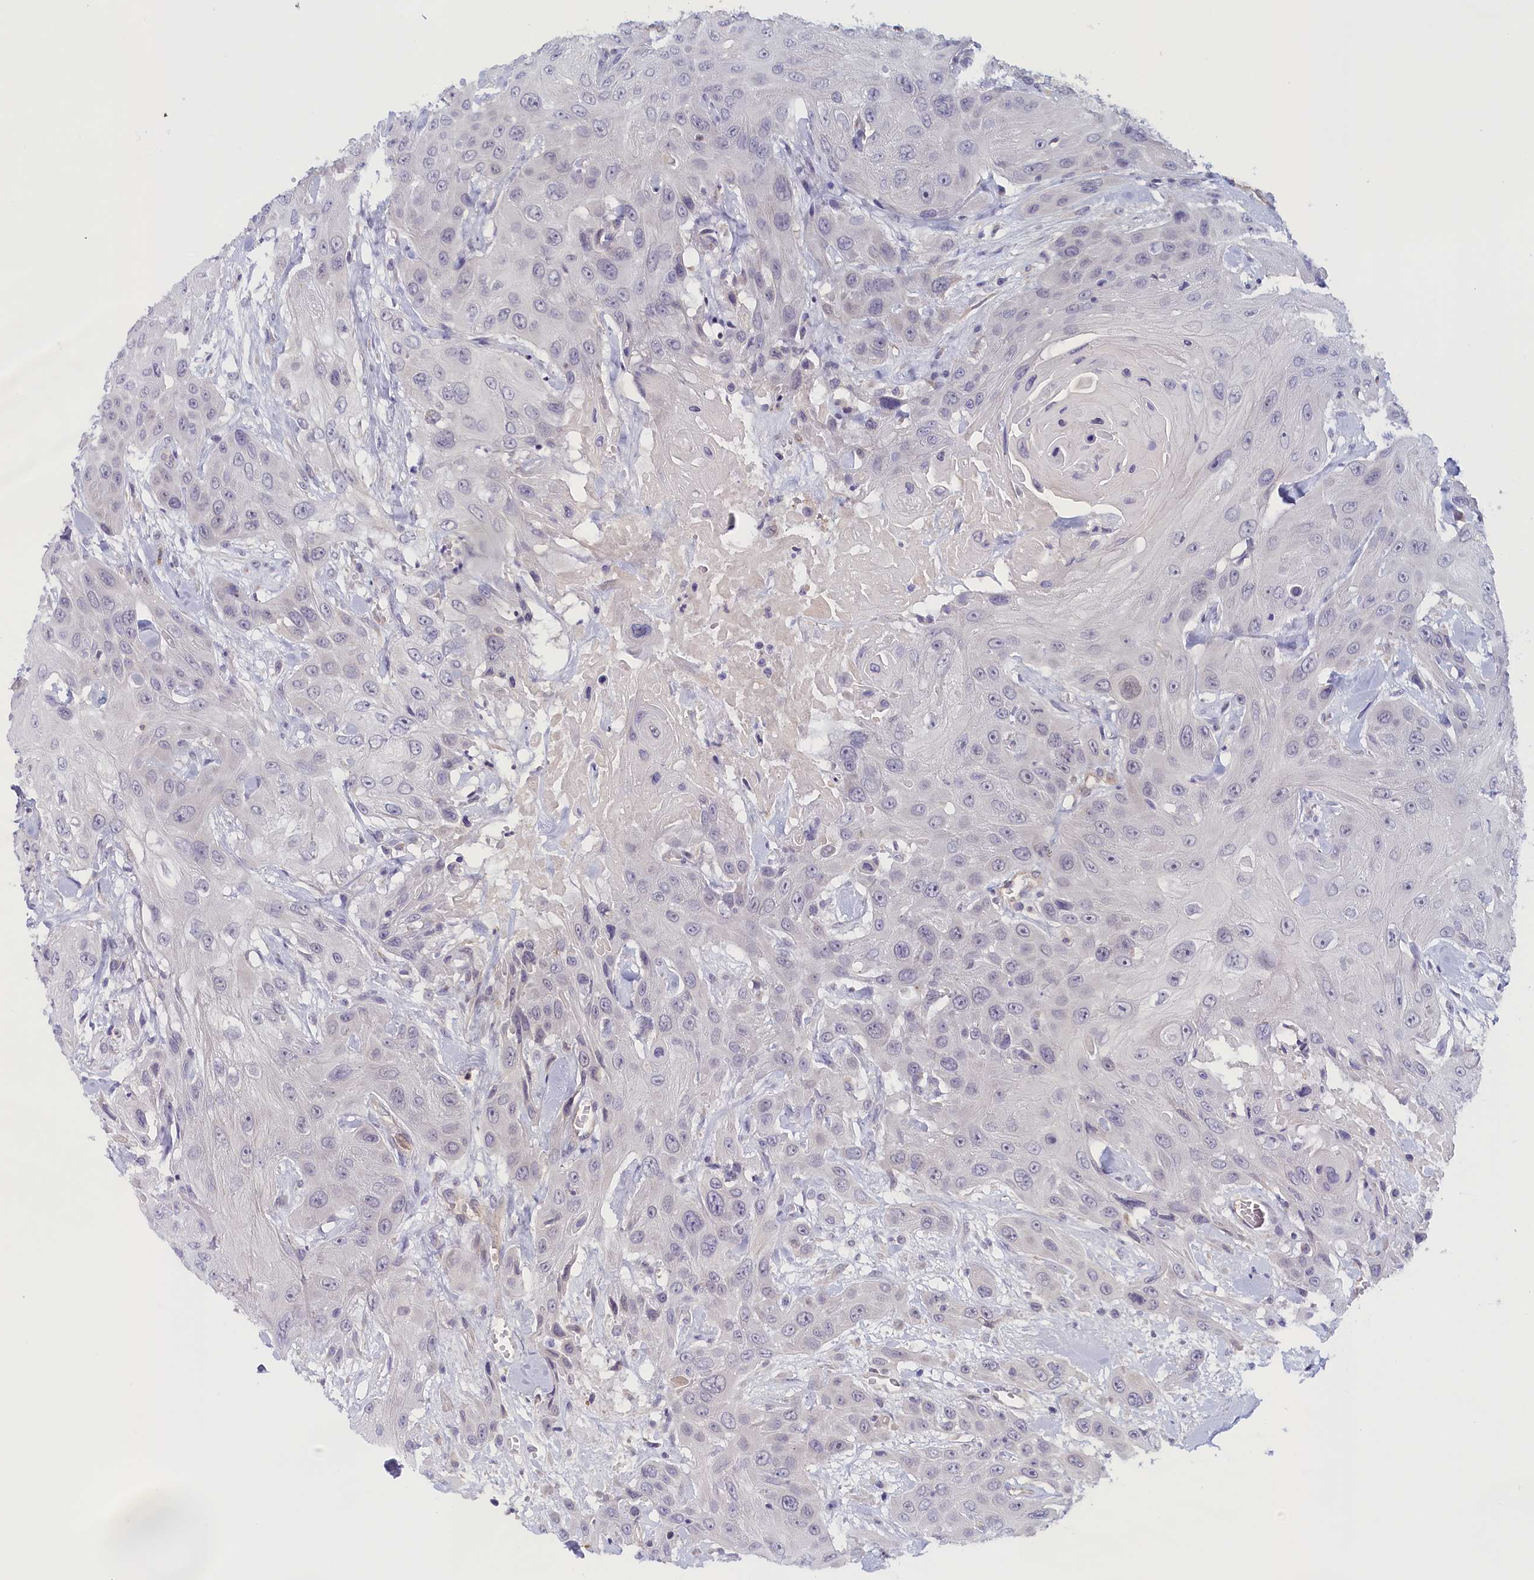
{"staining": {"intensity": "negative", "quantity": "none", "location": "none"}, "tissue": "head and neck cancer", "cell_type": "Tumor cells", "image_type": "cancer", "snomed": [{"axis": "morphology", "description": "Squamous cell carcinoma, NOS"}, {"axis": "topography", "description": "Head-Neck"}], "caption": "Immunohistochemistry micrograph of head and neck cancer stained for a protein (brown), which reveals no staining in tumor cells.", "gene": "IGFALS", "patient": {"sex": "male", "age": 81}}